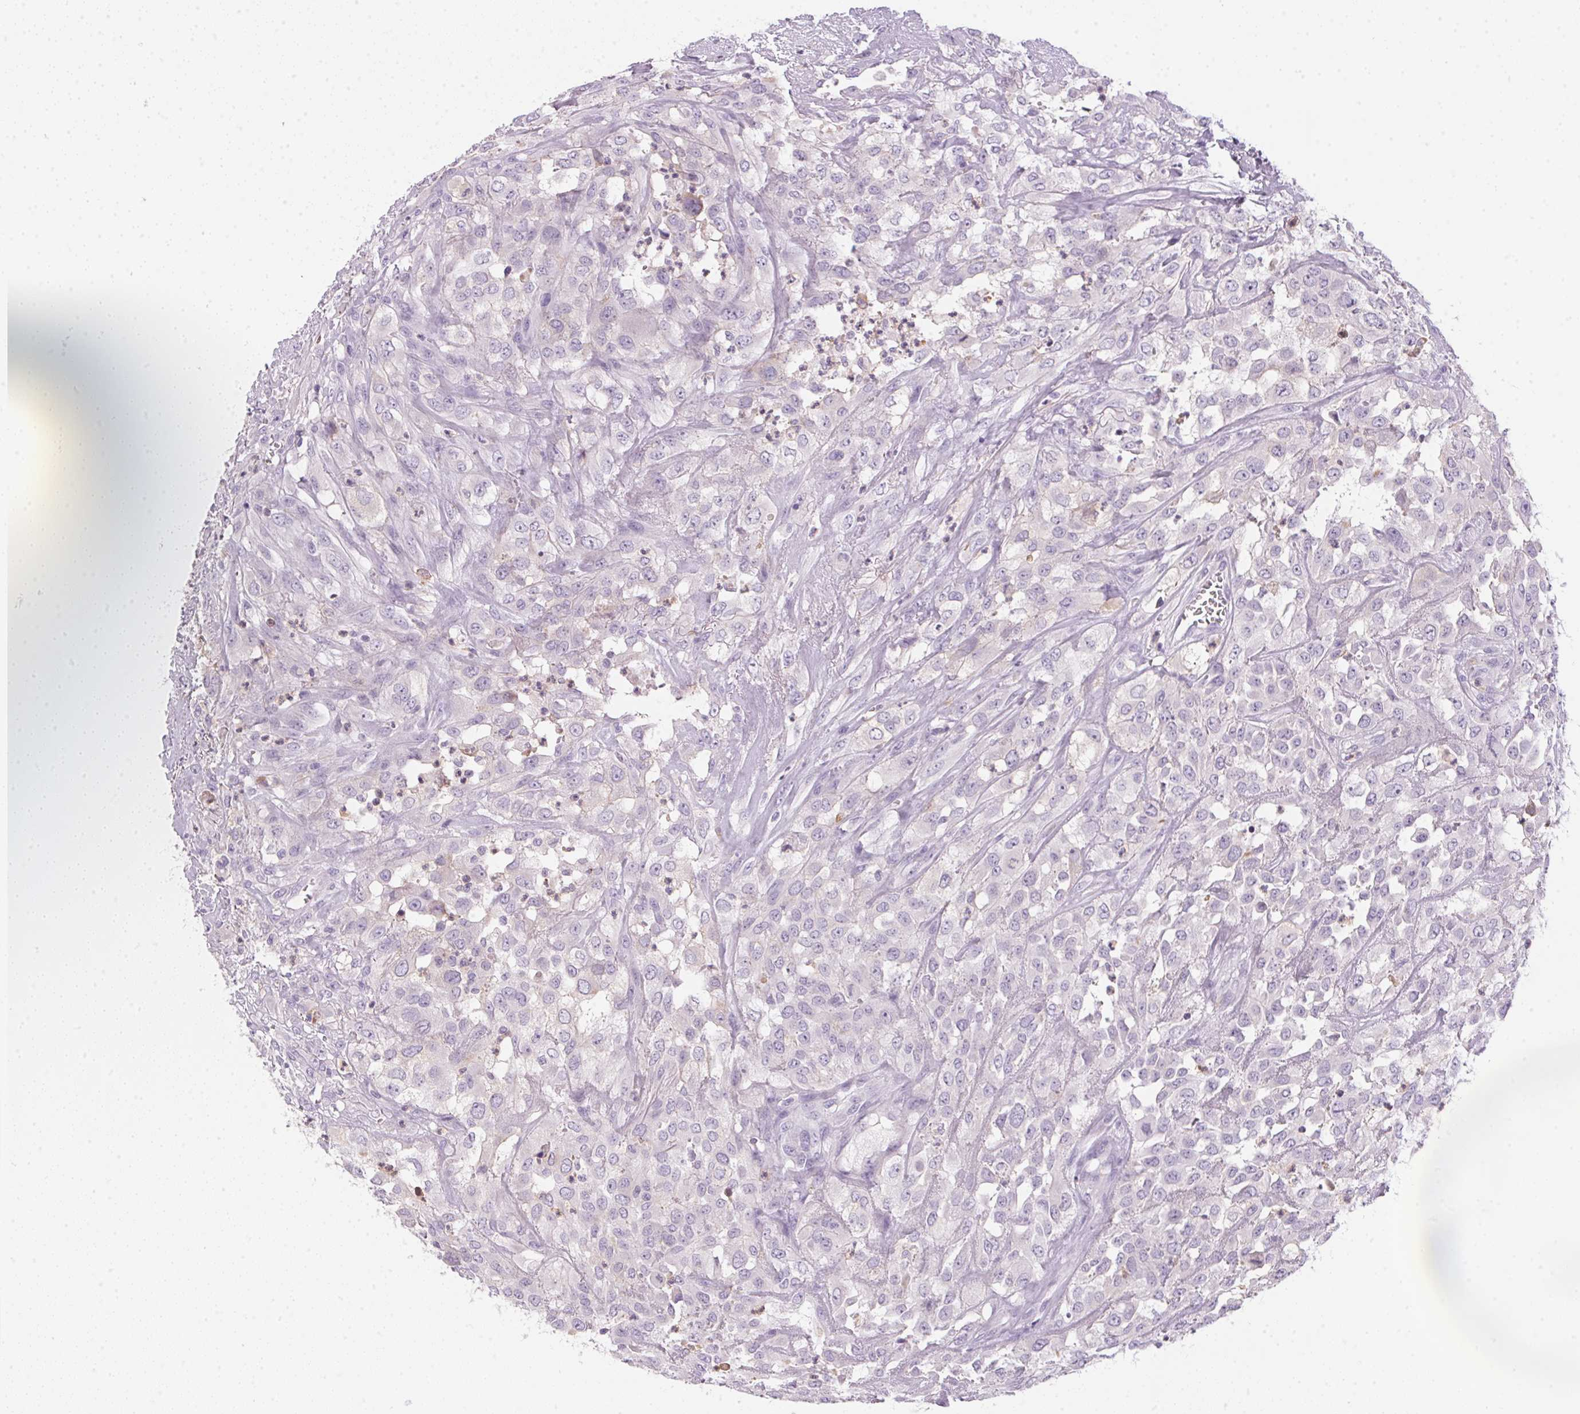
{"staining": {"intensity": "negative", "quantity": "none", "location": "none"}, "tissue": "urothelial cancer", "cell_type": "Tumor cells", "image_type": "cancer", "snomed": [{"axis": "morphology", "description": "Urothelial carcinoma, High grade"}, {"axis": "topography", "description": "Urinary bladder"}], "caption": "The micrograph reveals no significant staining in tumor cells of urothelial carcinoma (high-grade).", "gene": "ECPAS", "patient": {"sex": "male", "age": 67}}